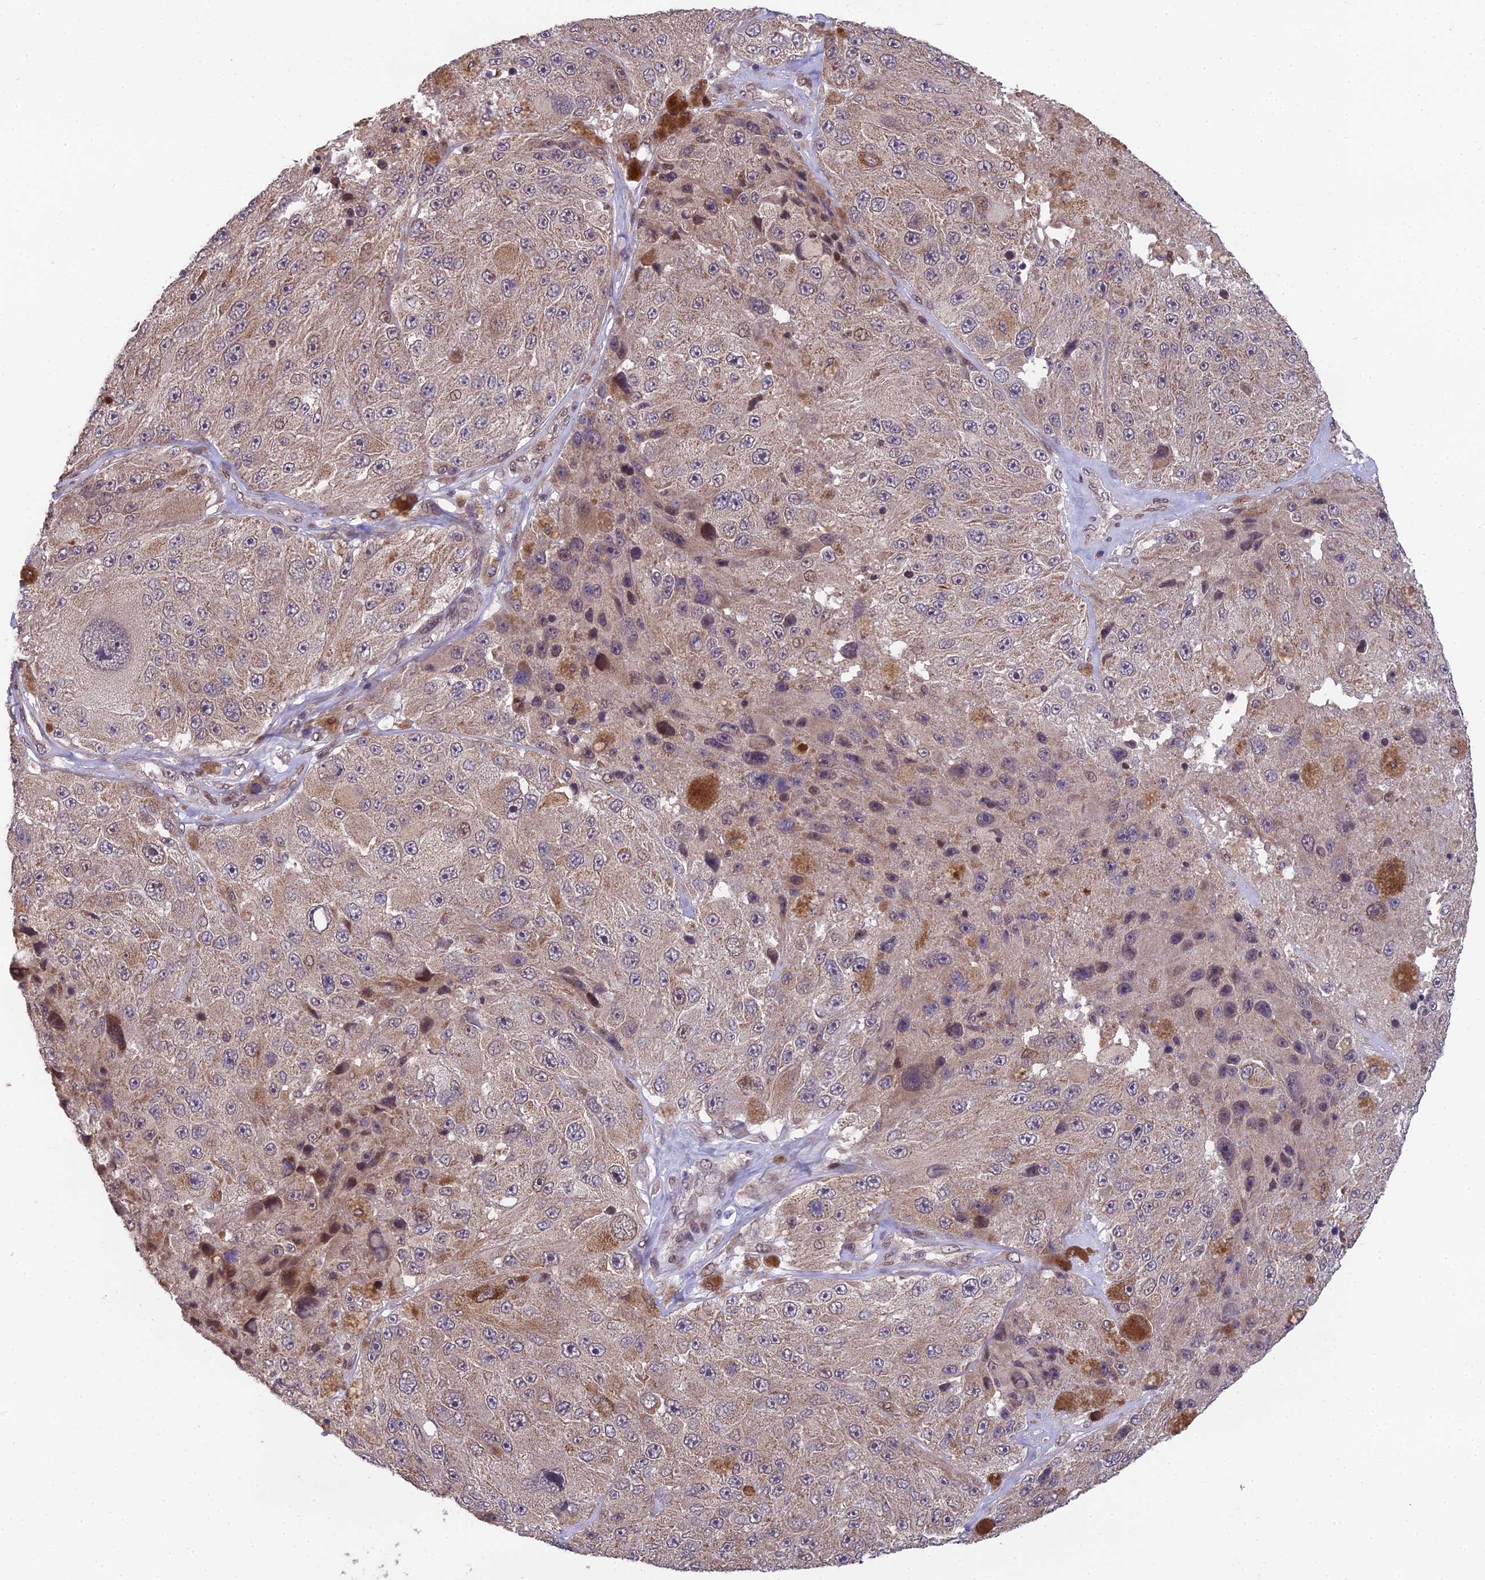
{"staining": {"intensity": "moderate", "quantity": ">75%", "location": "cytoplasmic/membranous,nuclear"}, "tissue": "melanoma", "cell_type": "Tumor cells", "image_type": "cancer", "snomed": [{"axis": "morphology", "description": "Malignant melanoma, Metastatic site"}, {"axis": "topography", "description": "Lymph node"}], "caption": "This micrograph demonstrates malignant melanoma (metastatic site) stained with immunohistochemistry to label a protein in brown. The cytoplasmic/membranous and nuclear of tumor cells show moderate positivity for the protein. Nuclei are counter-stained blue.", "gene": "CYP2R1", "patient": {"sex": "male", "age": 62}}